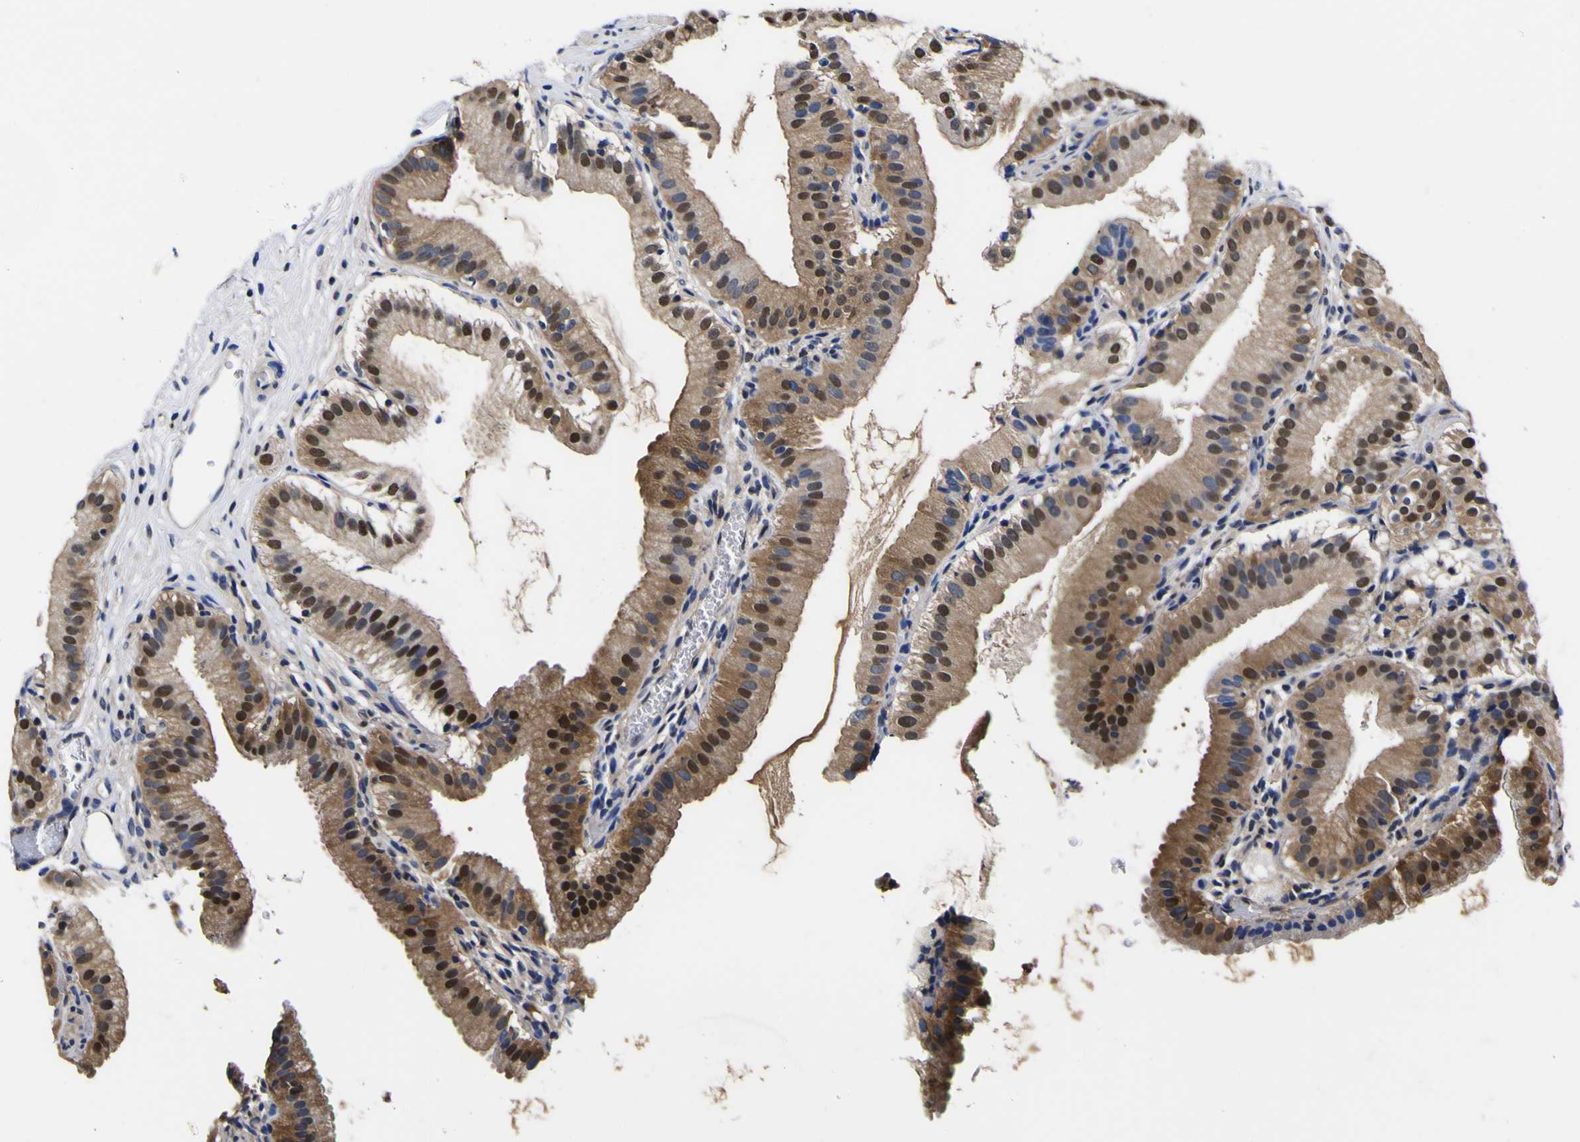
{"staining": {"intensity": "moderate", "quantity": "25%-75%", "location": "cytoplasmic/membranous,nuclear"}, "tissue": "gallbladder", "cell_type": "Glandular cells", "image_type": "normal", "snomed": [{"axis": "morphology", "description": "Normal tissue, NOS"}, {"axis": "topography", "description": "Gallbladder"}], "caption": "Immunohistochemical staining of benign gallbladder shows 25%-75% levels of moderate cytoplasmic/membranous,nuclear protein expression in approximately 25%-75% of glandular cells.", "gene": "FAM110B", "patient": {"sex": "male", "age": 54}}